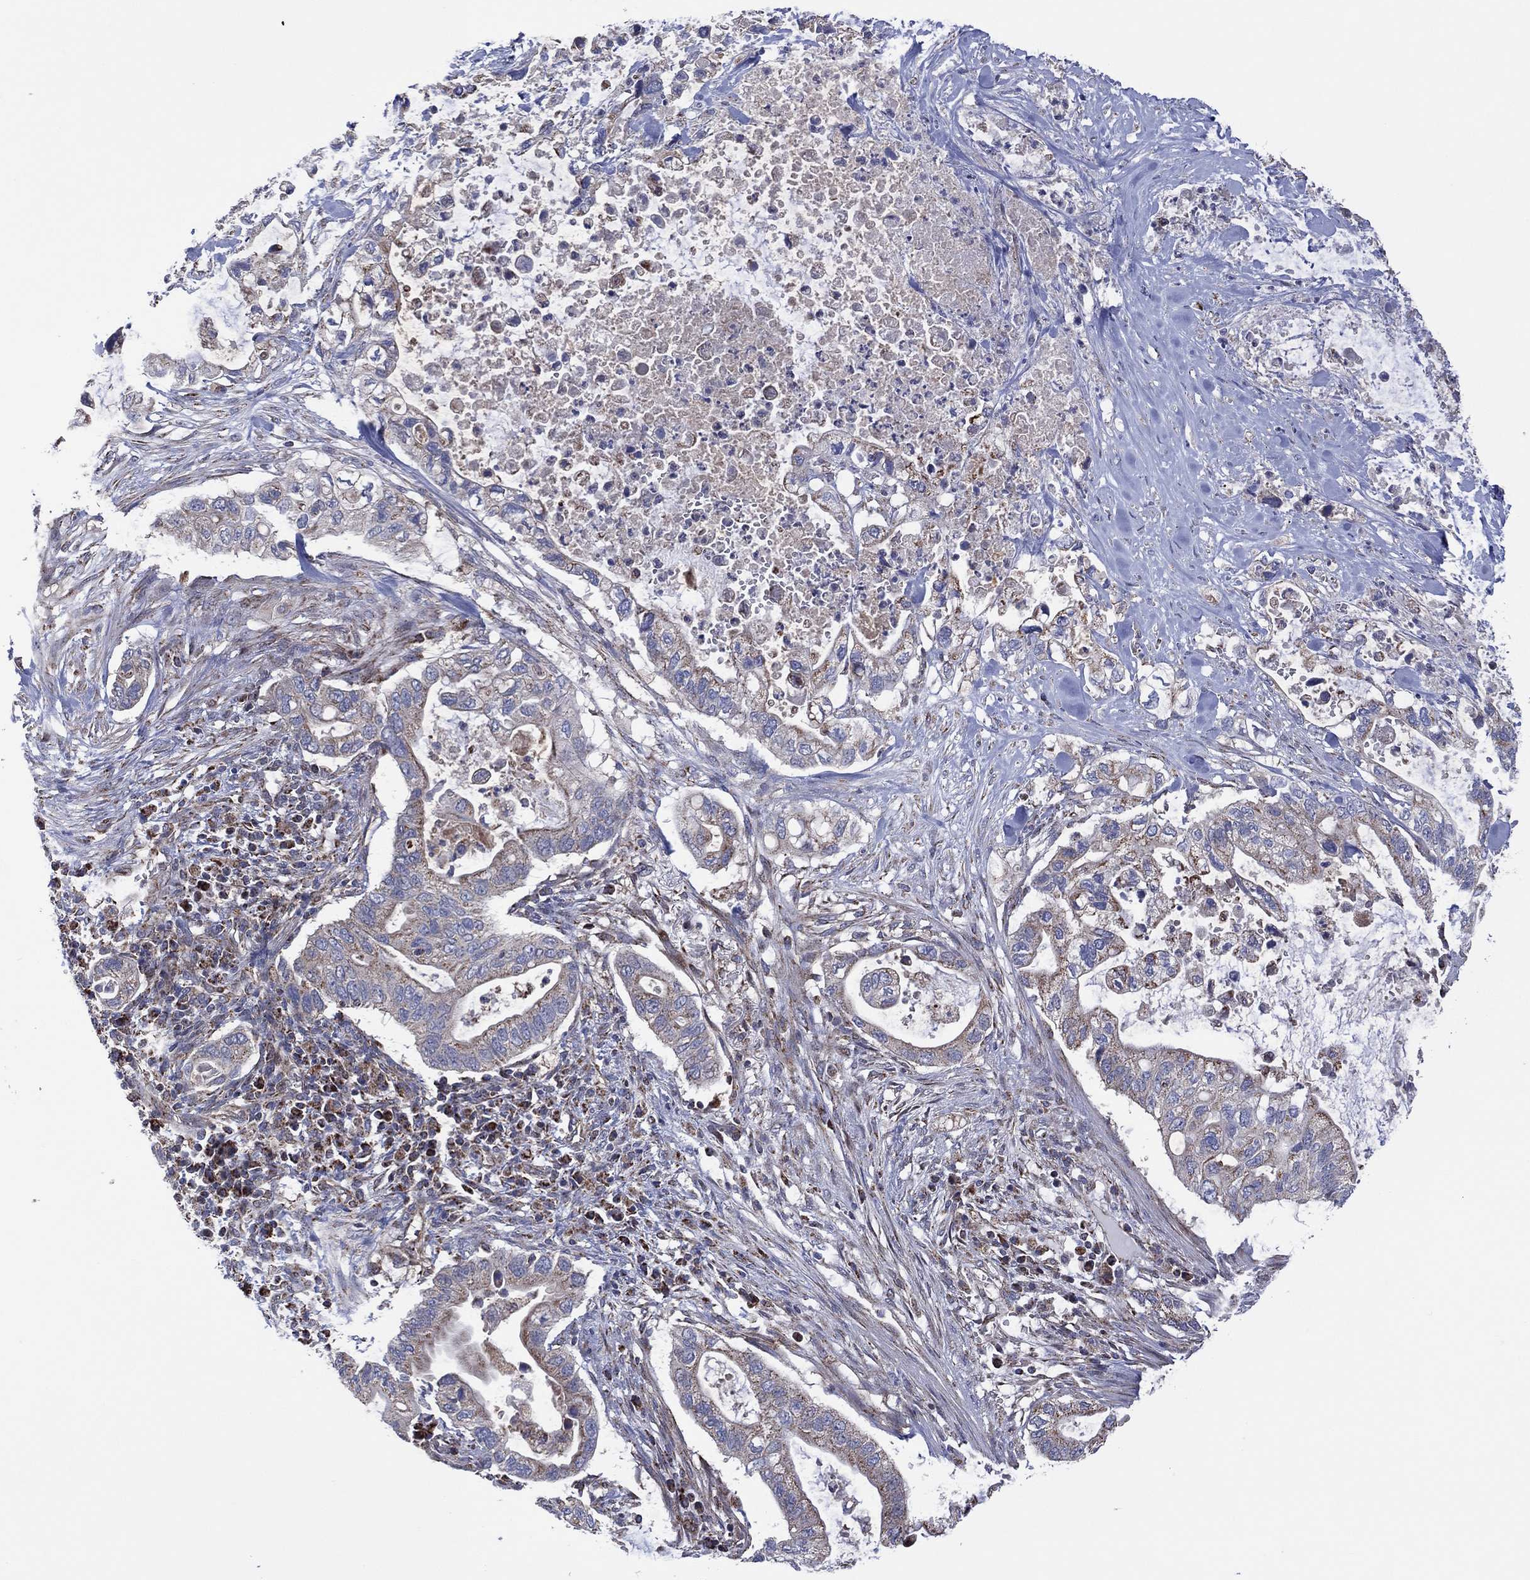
{"staining": {"intensity": "moderate", "quantity": "<25%", "location": "cytoplasmic/membranous"}, "tissue": "pancreatic cancer", "cell_type": "Tumor cells", "image_type": "cancer", "snomed": [{"axis": "morphology", "description": "Adenocarcinoma, NOS"}, {"axis": "topography", "description": "Pancreas"}], "caption": "A histopathology image of pancreatic cancer (adenocarcinoma) stained for a protein displays moderate cytoplasmic/membranous brown staining in tumor cells.", "gene": "PIDD1", "patient": {"sex": "female", "age": 72}}